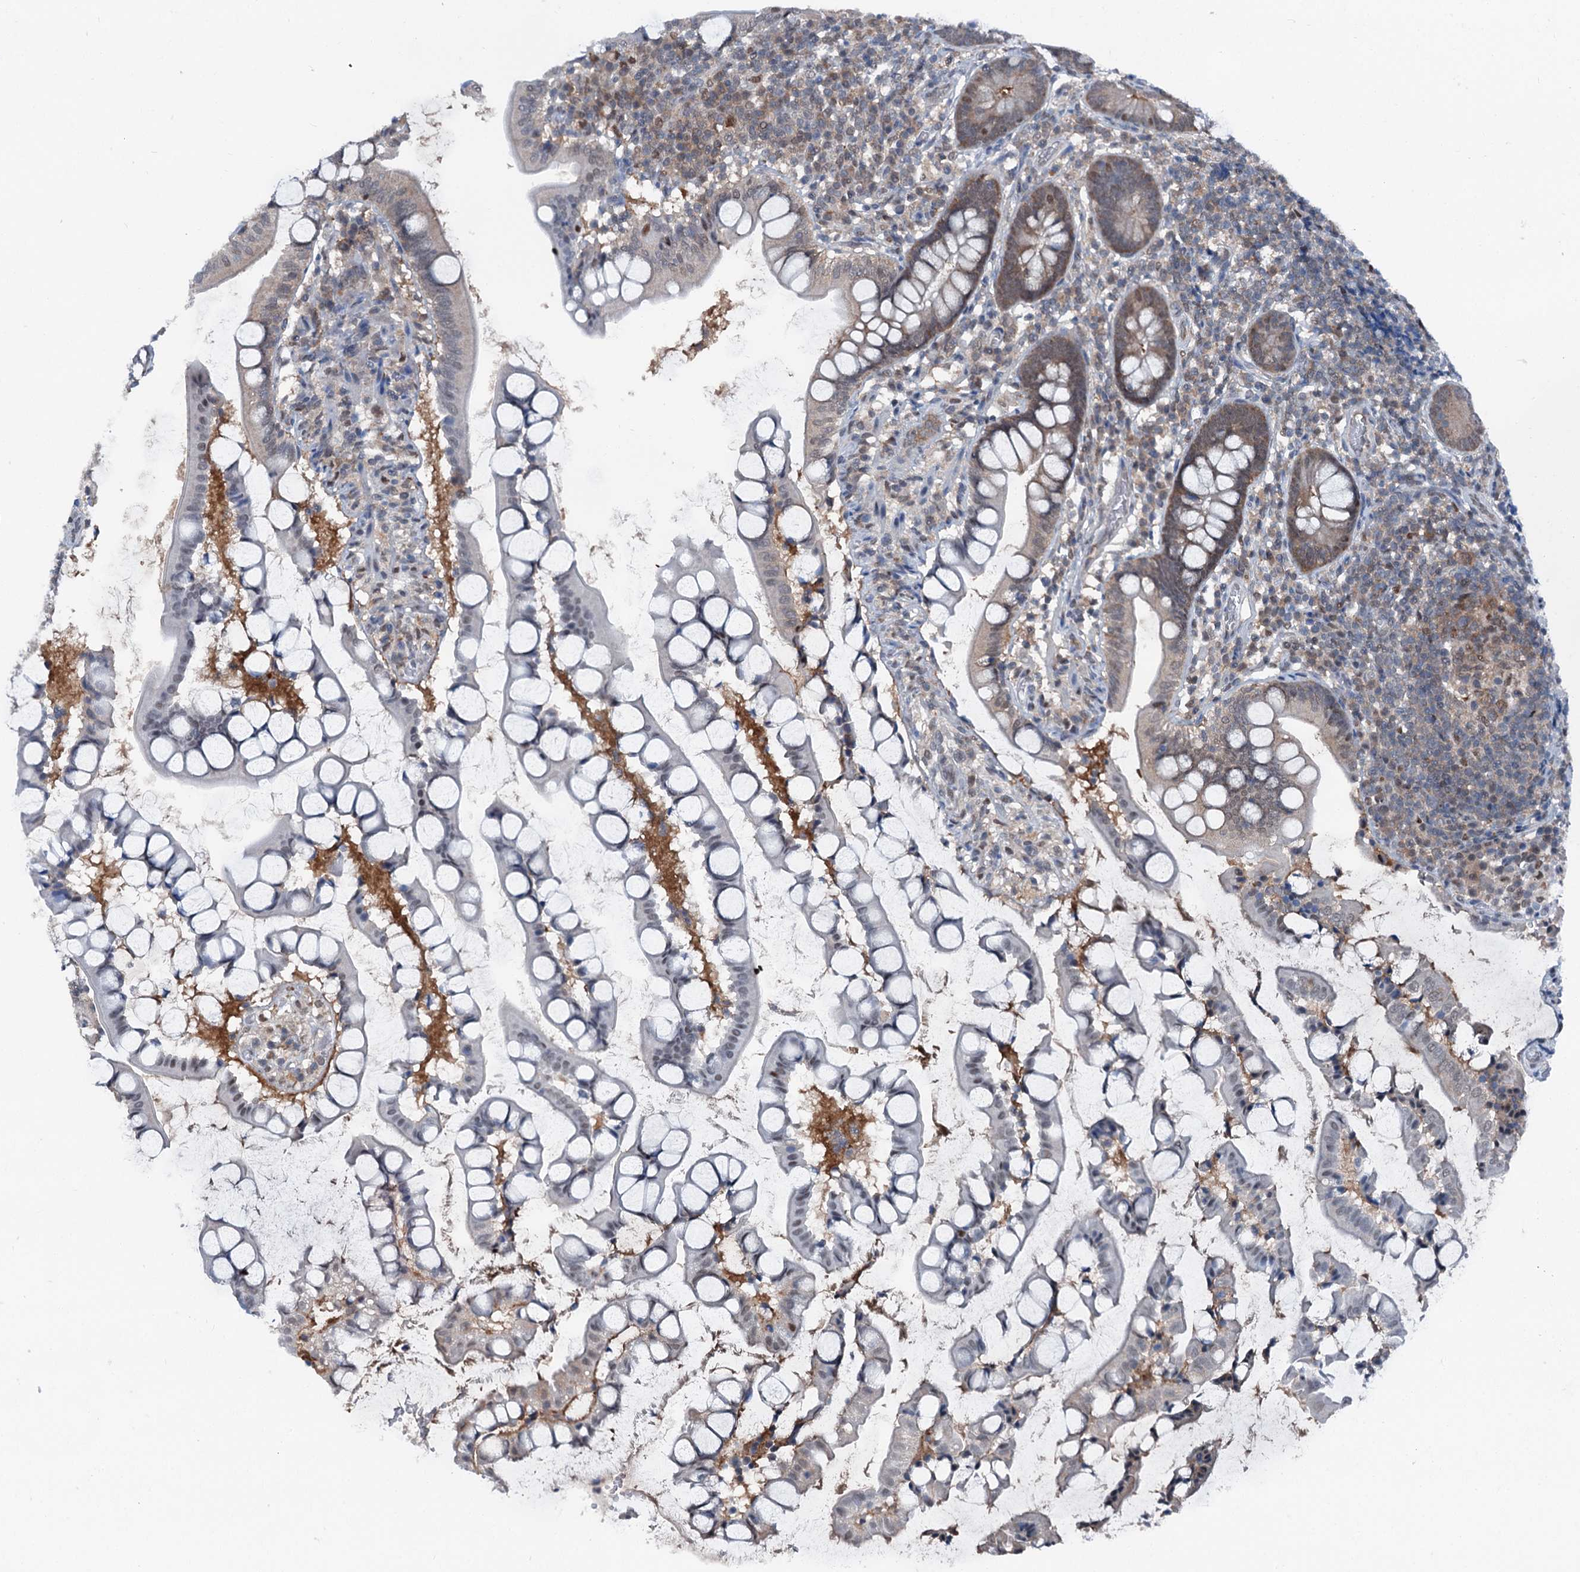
{"staining": {"intensity": "moderate", "quantity": "<25%", "location": "cytoplasmic/membranous,nuclear"}, "tissue": "small intestine", "cell_type": "Glandular cells", "image_type": "normal", "snomed": [{"axis": "morphology", "description": "Normal tissue, NOS"}, {"axis": "topography", "description": "Small intestine"}], "caption": "A low amount of moderate cytoplasmic/membranous,nuclear positivity is present in approximately <25% of glandular cells in normal small intestine.", "gene": "PSMD13", "patient": {"sex": "male", "age": 52}}